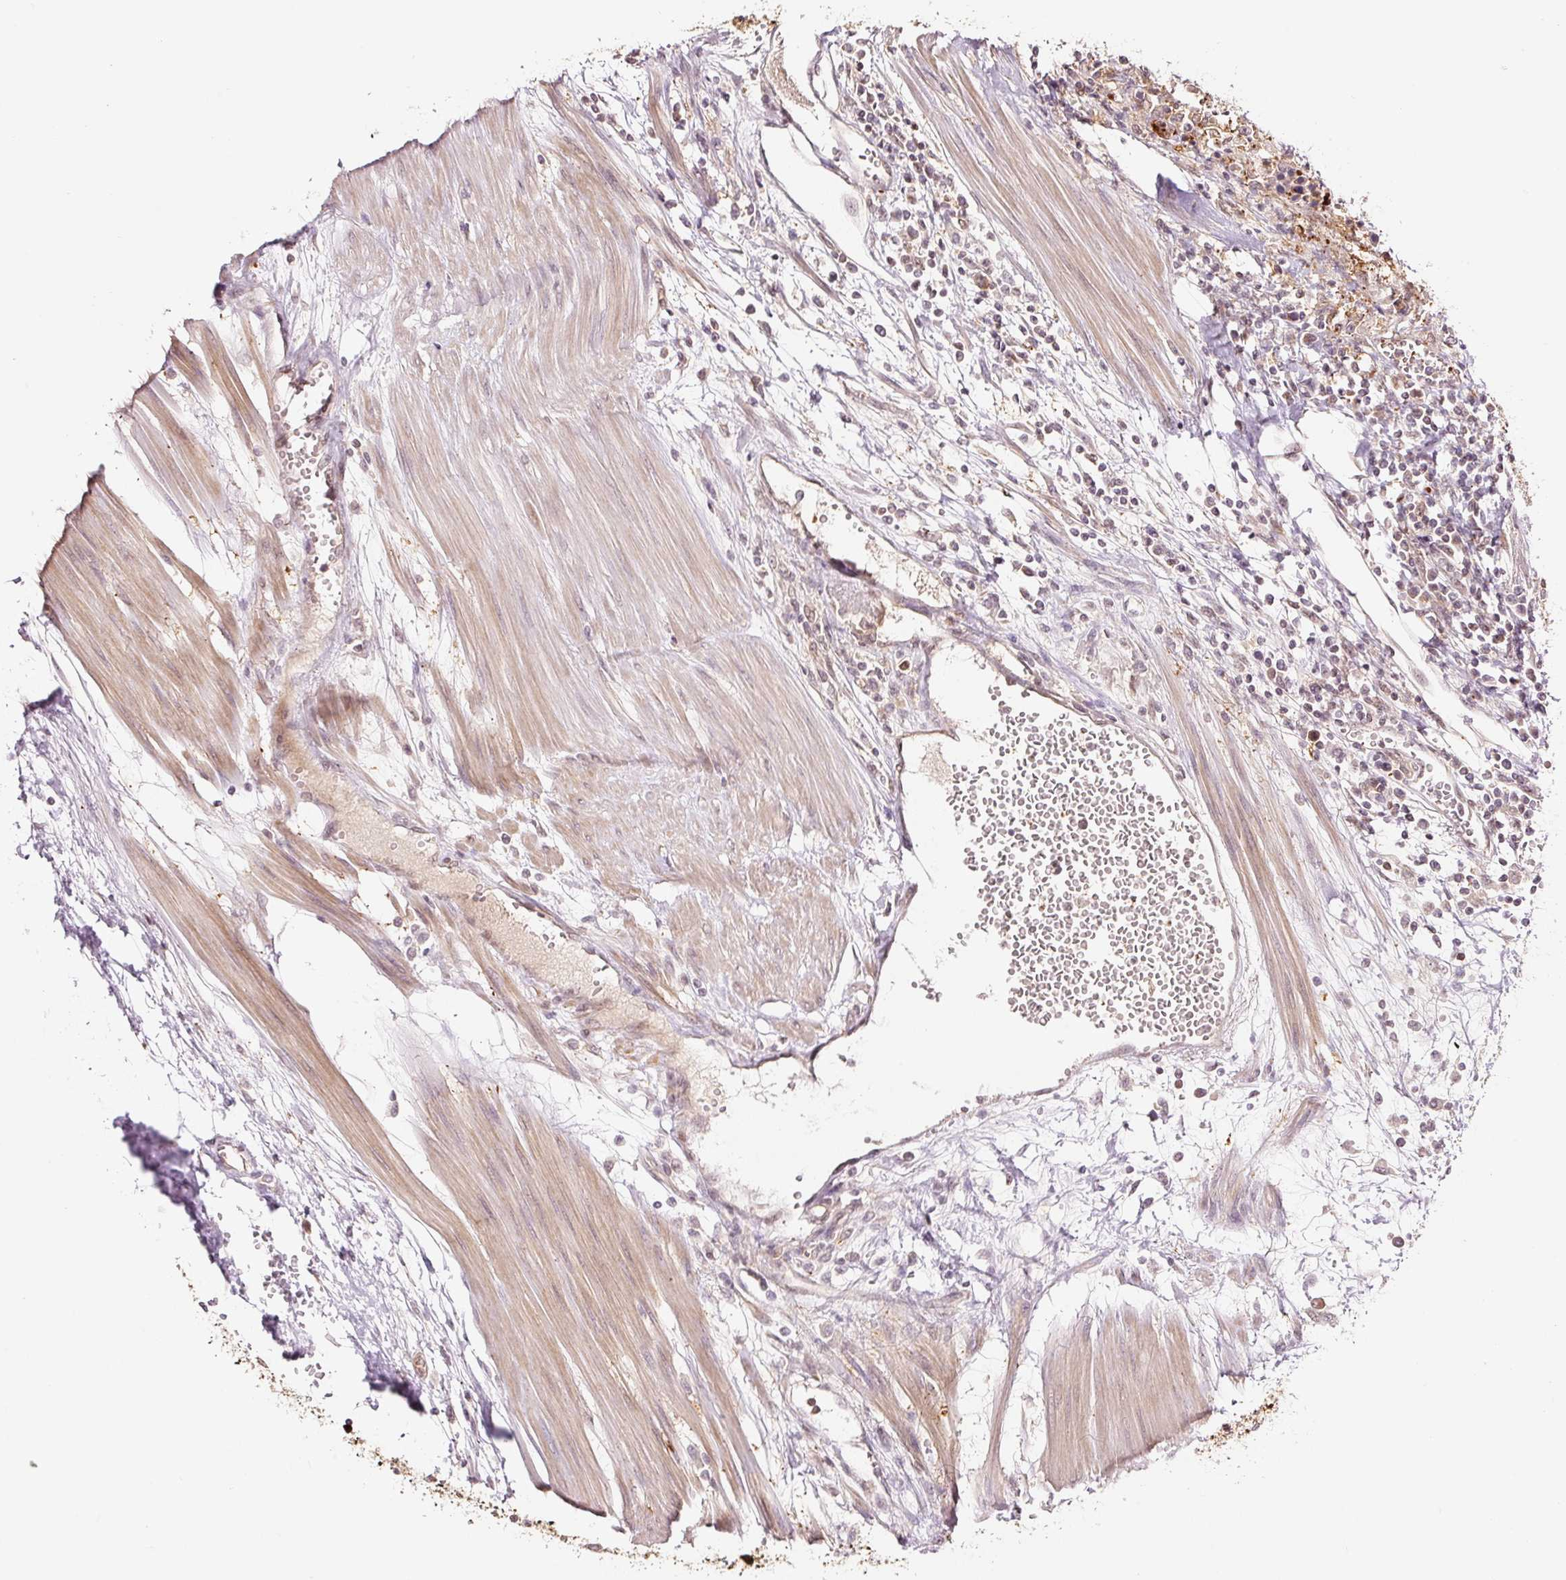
{"staining": {"intensity": "weak", "quantity": "<25%", "location": "nuclear"}, "tissue": "urothelial cancer", "cell_type": "Tumor cells", "image_type": "cancer", "snomed": [{"axis": "morphology", "description": "Urothelial carcinoma, High grade"}, {"axis": "topography", "description": "Urinary bladder"}], "caption": "Micrograph shows no protein expression in tumor cells of high-grade urothelial carcinoma tissue. (Brightfield microscopy of DAB (3,3'-diaminobenzidine) IHC at high magnification).", "gene": "FBXL14", "patient": {"sex": "female", "age": 85}}